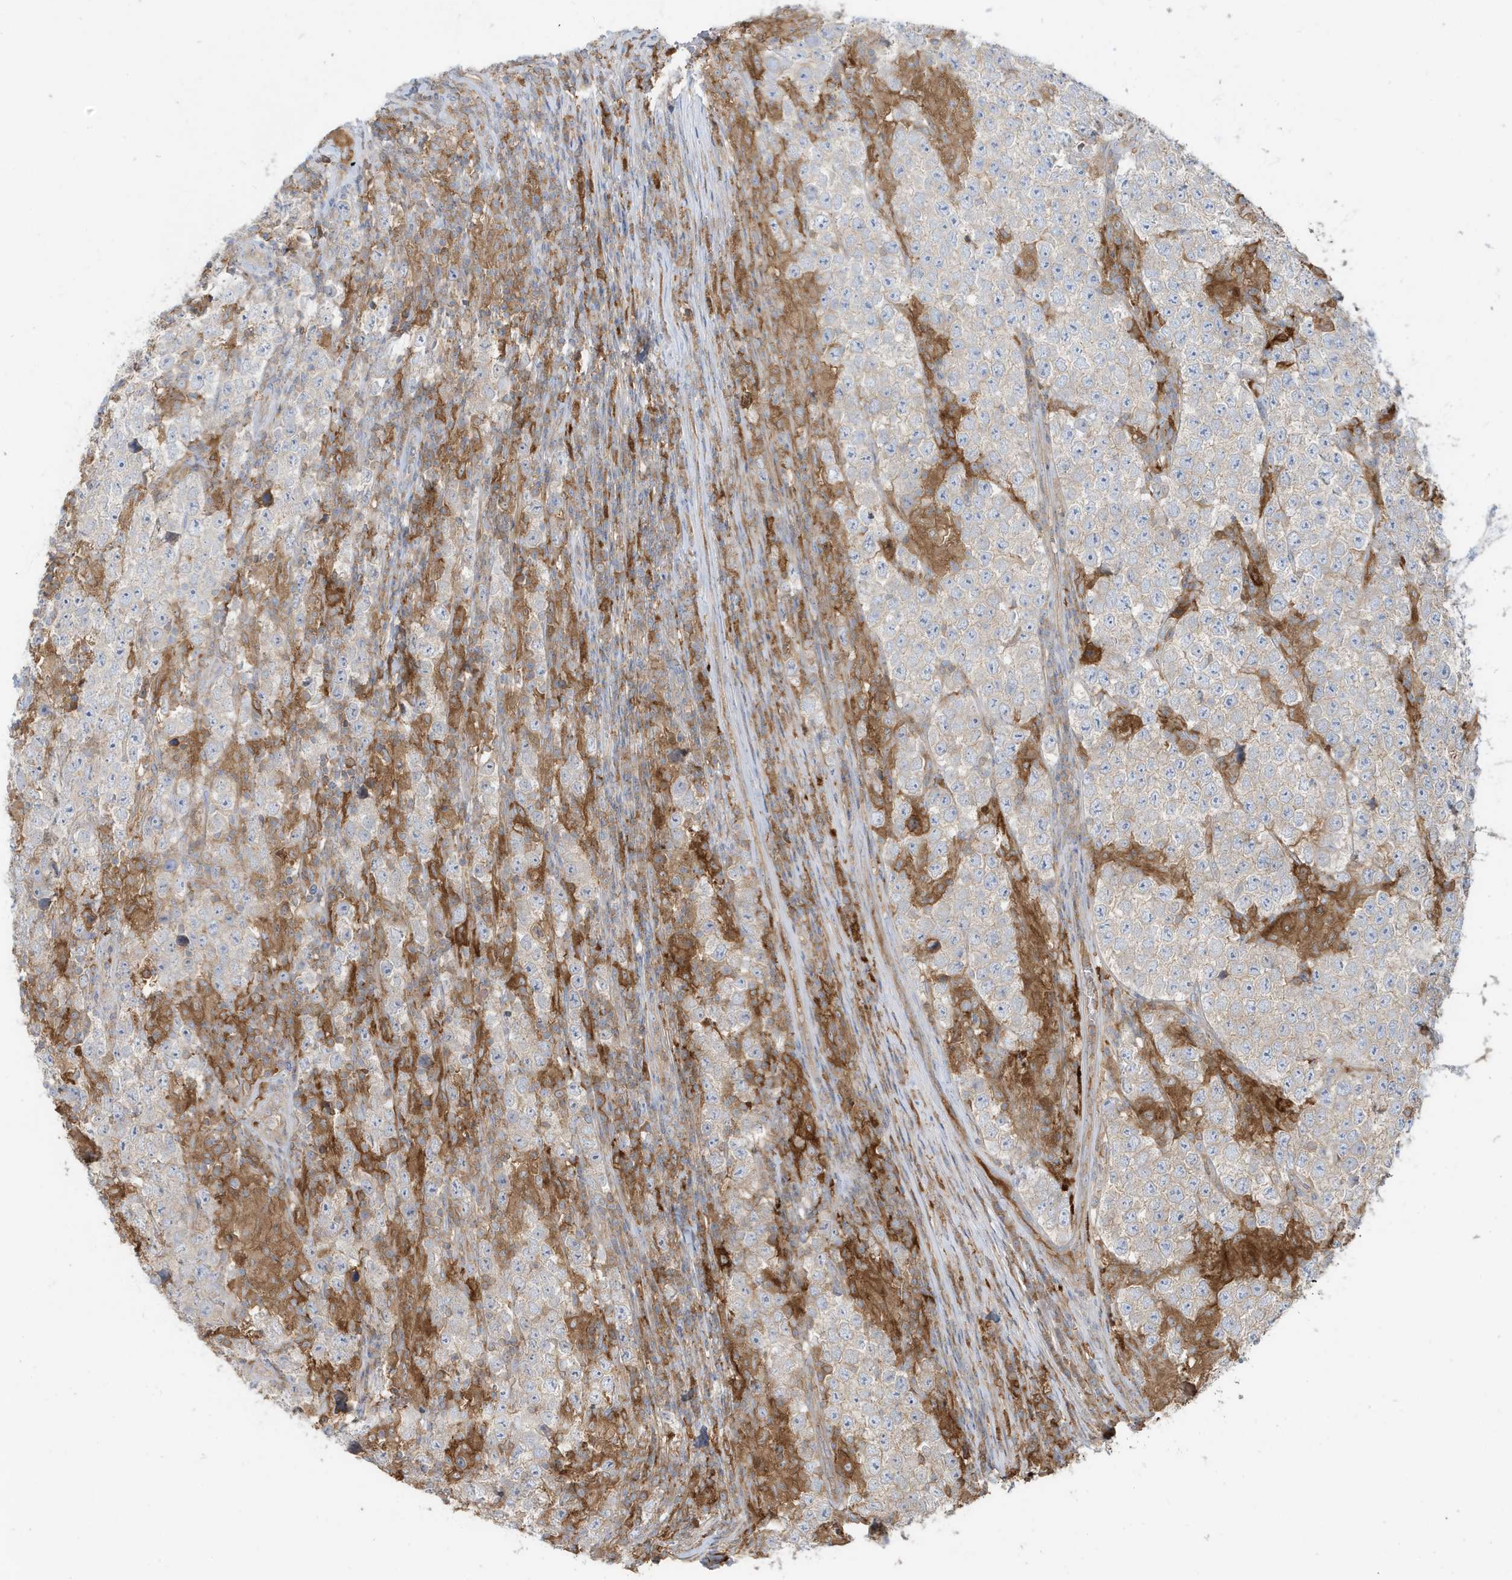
{"staining": {"intensity": "weak", "quantity": "<25%", "location": "cytoplasmic/membranous"}, "tissue": "testis cancer", "cell_type": "Tumor cells", "image_type": "cancer", "snomed": [{"axis": "morphology", "description": "Normal tissue, NOS"}, {"axis": "morphology", "description": "Urothelial carcinoma, High grade"}, {"axis": "morphology", "description": "Seminoma, NOS"}, {"axis": "morphology", "description": "Carcinoma, Embryonal, NOS"}, {"axis": "topography", "description": "Urinary bladder"}, {"axis": "topography", "description": "Testis"}], "caption": "Histopathology image shows no significant protein positivity in tumor cells of embryonal carcinoma (testis).", "gene": "ABTB1", "patient": {"sex": "male", "age": 41}}